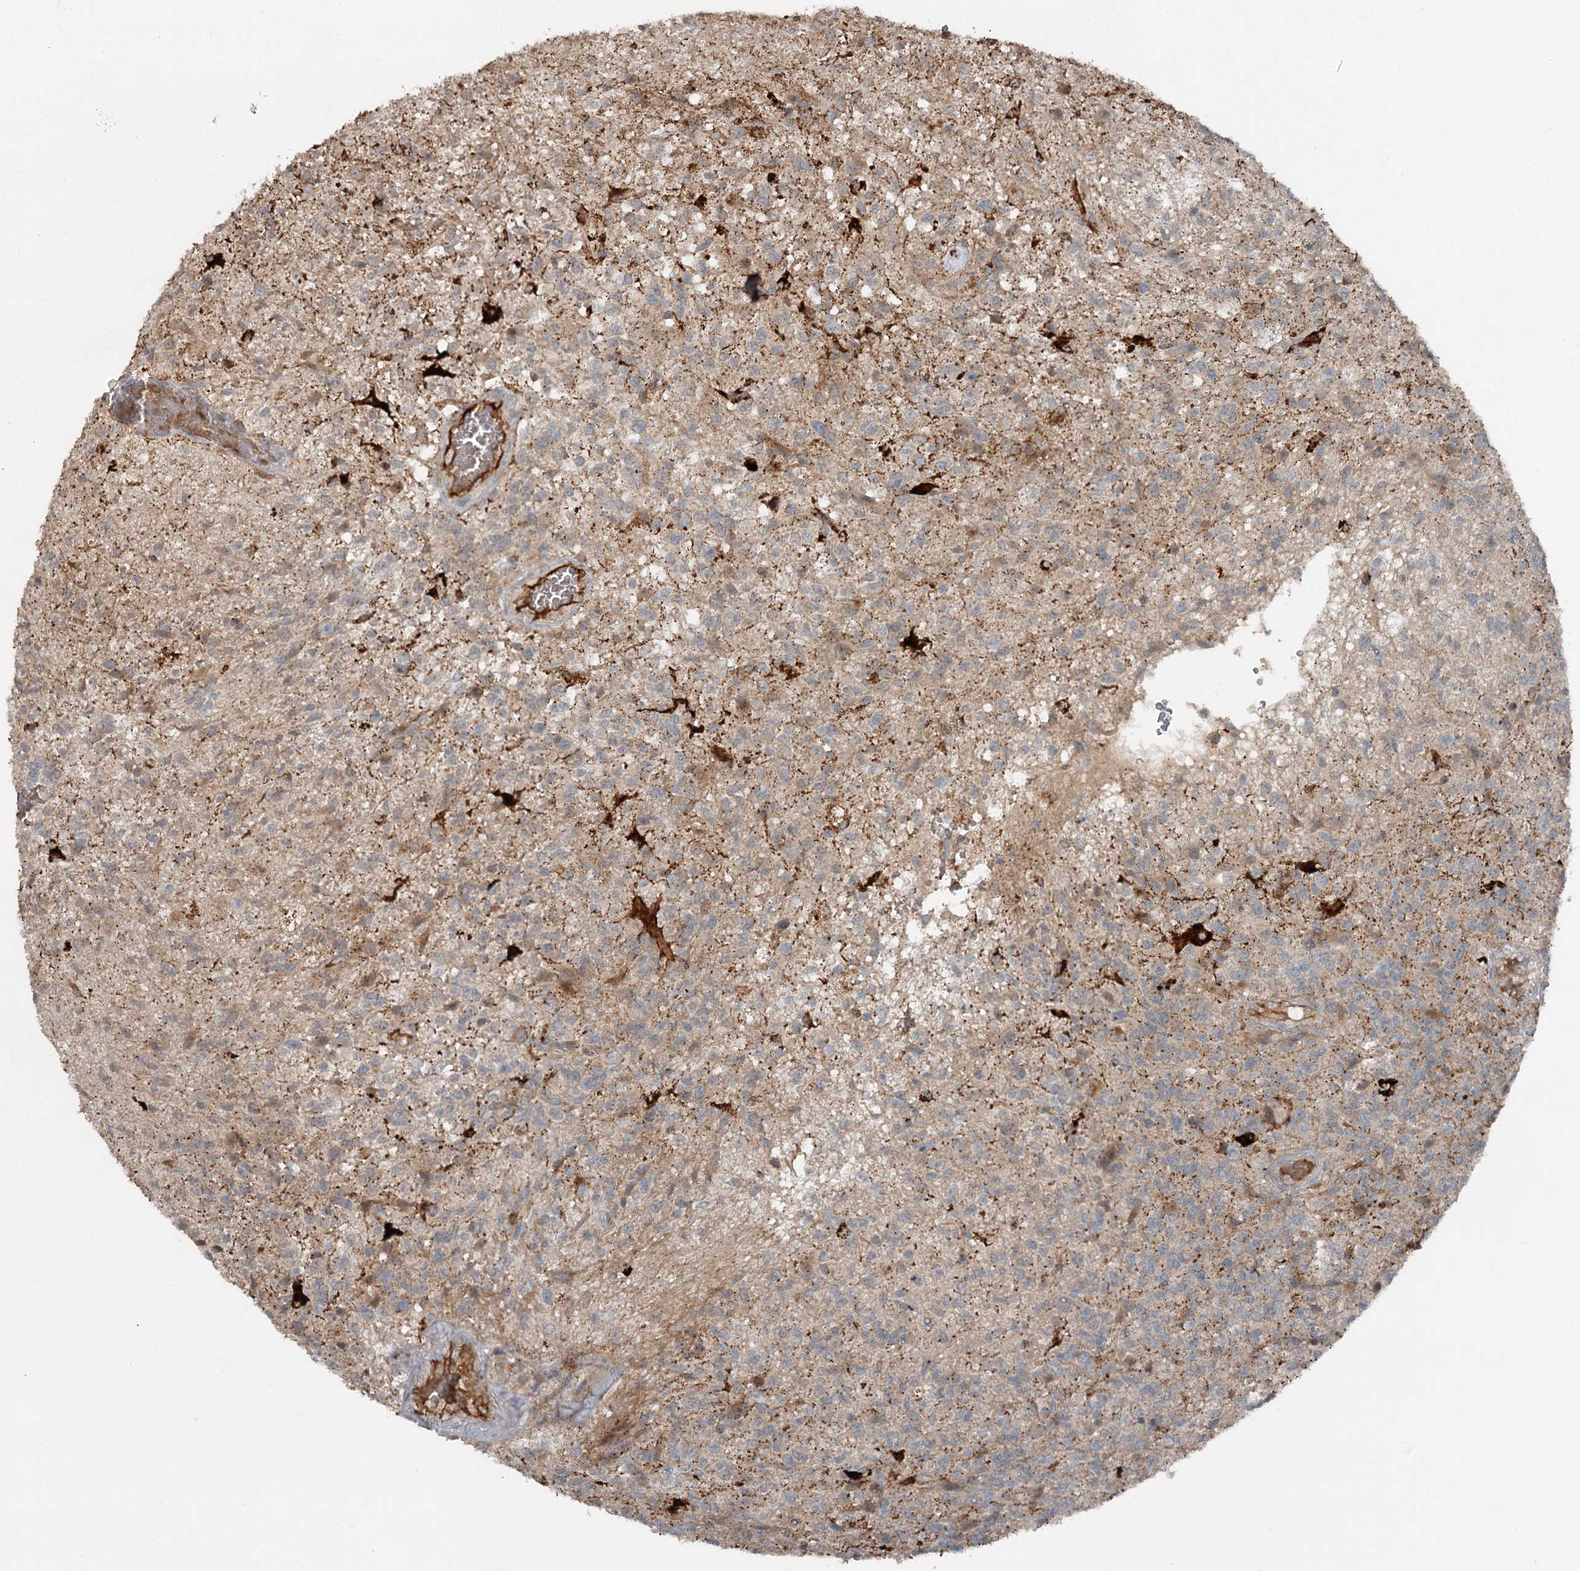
{"staining": {"intensity": "moderate", "quantity": "<25%", "location": "cytoplasmic/membranous"}, "tissue": "glioma", "cell_type": "Tumor cells", "image_type": "cancer", "snomed": [{"axis": "morphology", "description": "Glioma, malignant, High grade"}, {"axis": "topography", "description": "Brain"}], "caption": "The micrograph displays immunohistochemical staining of malignant glioma (high-grade). There is moderate cytoplasmic/membranous positivity is identified in about <25% of tumor cells.", "gene": "SLC39A8", "patient": {"sex": "male", "age": 56}}